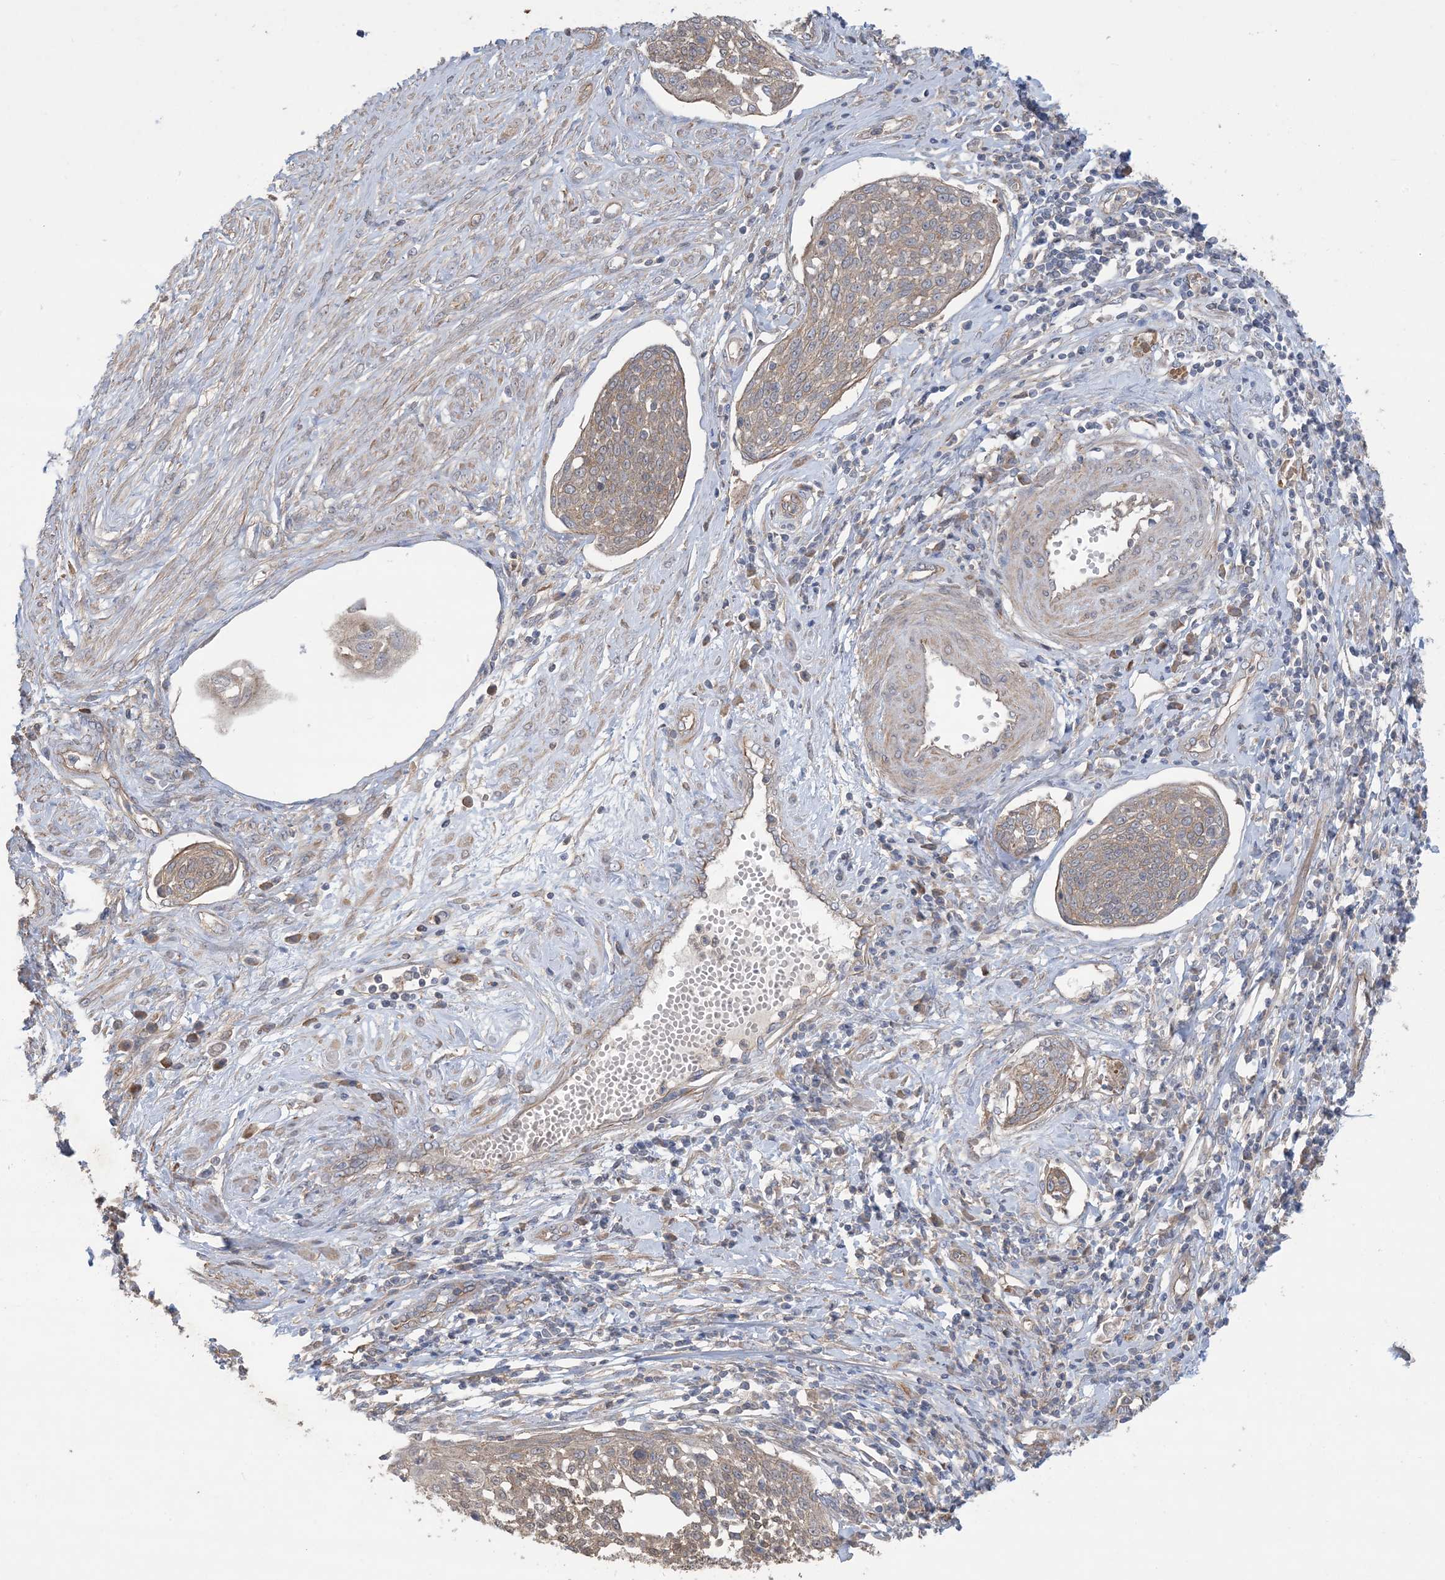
{"staining": {"intensity": "weak", "quantity": ">75%", "location": "cytoplasmic/membranous"}, "tissue": "cervical cancer", "cell_type": "Tumor cells", "image_type": "cancer", "snomed": [{"axis": "morphology", "description": "Squamous cell carcinoma, NOS"}, {"axis": "topography", "description": "Cervix"}], "caption": "The histopathology image displays immunohistochemical staining of squamous cell carcinoma (cervical). There is weak cytoplasmic/membranous expression is present in approximately >75% of tumor cells.", "gene": "CCNY", "patient": {"sex": "female", "age": 34}}